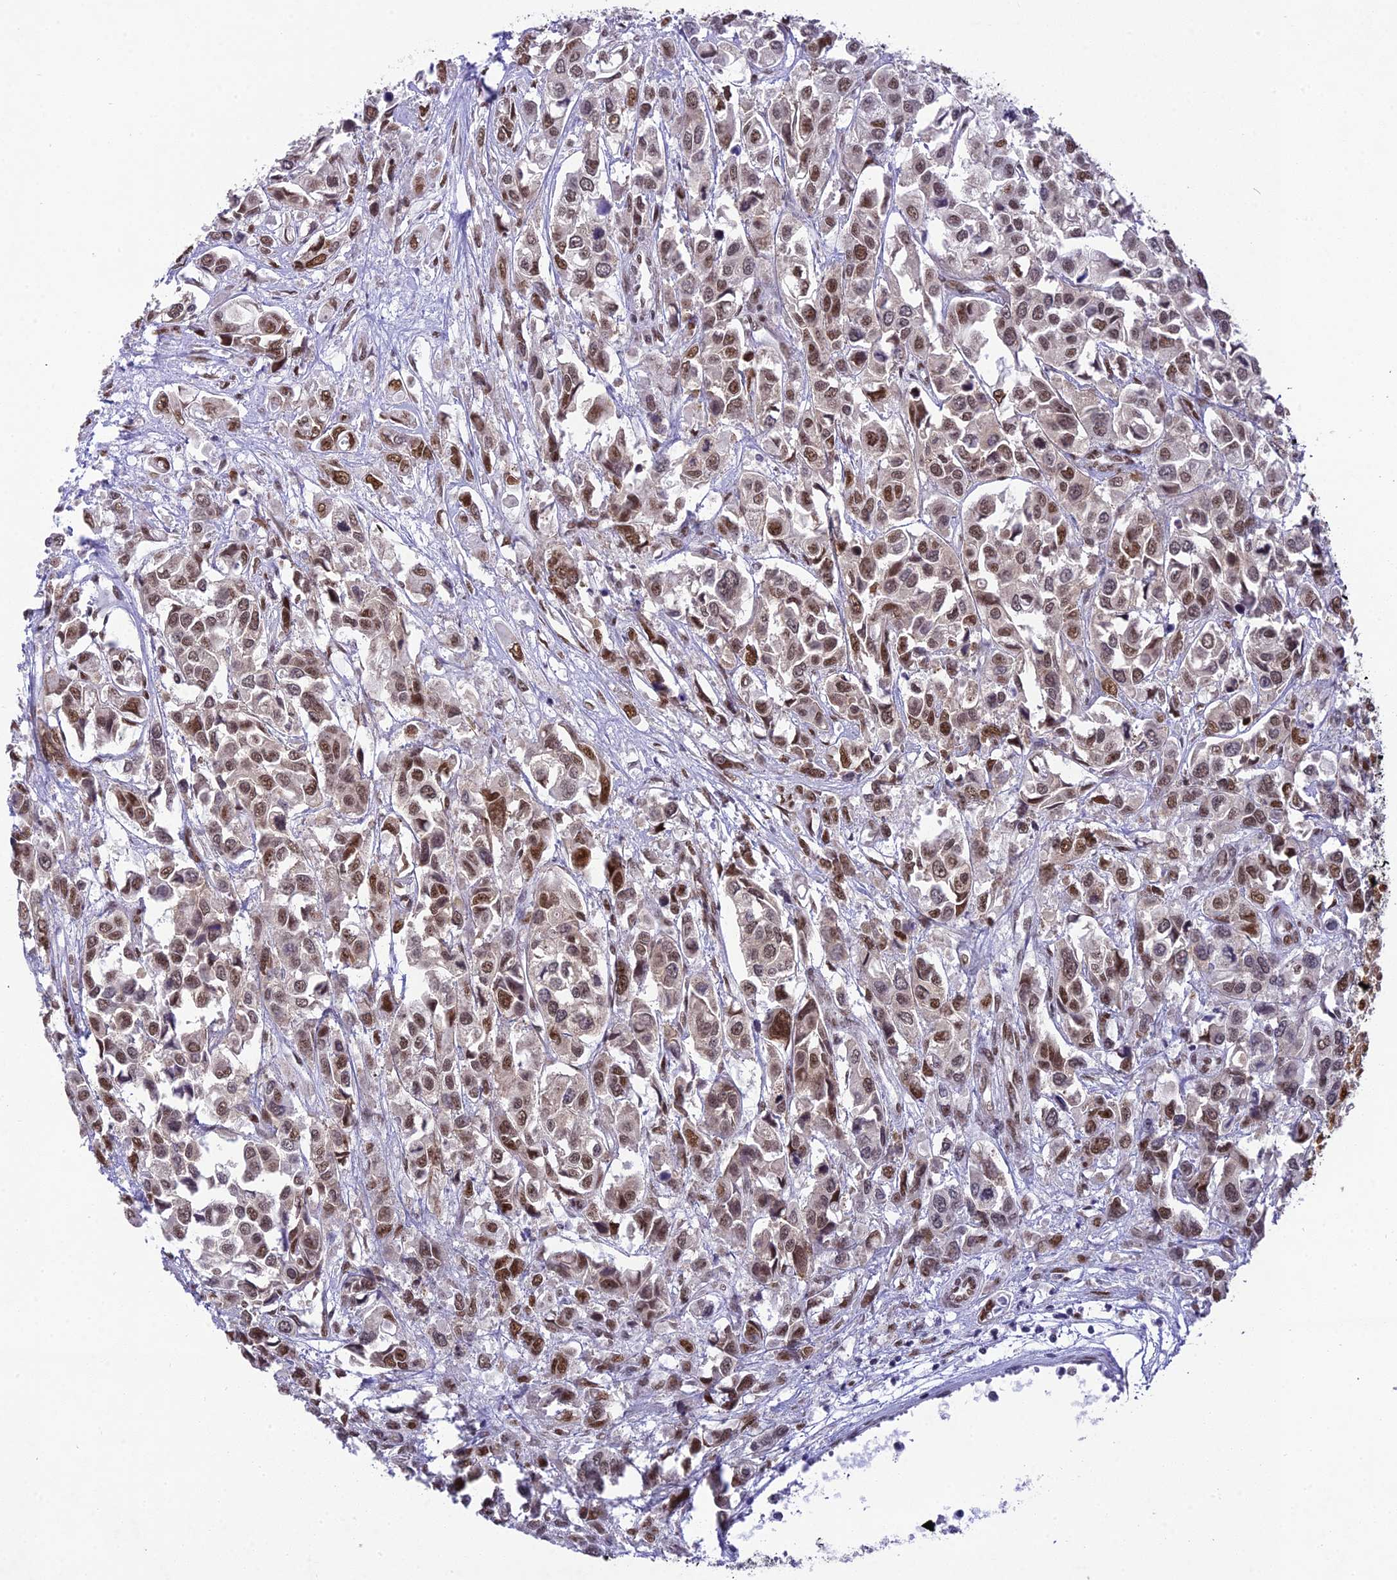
{"staining": {"intensity": "moderate", "quantity": "25%-75%", "location": "nuclear"}, "tissue": "urothelial cancer", "cell_type": "Tumor cells", "image_type": "cancer", "snomed": [{"axis": "morphology", "description": "Urothelial carcinoma, High grade"}, {"axis": "topography", "description": "Urinary bladder"}], "caption": "High-grade urothelial carcinoma was stained to show a protein in brown. There is medium levels of moderate nuclear expression in about 25%-75% of tumor cells.", "gene": "DDX1", "patient": {"sex": "male", "age": 67}}